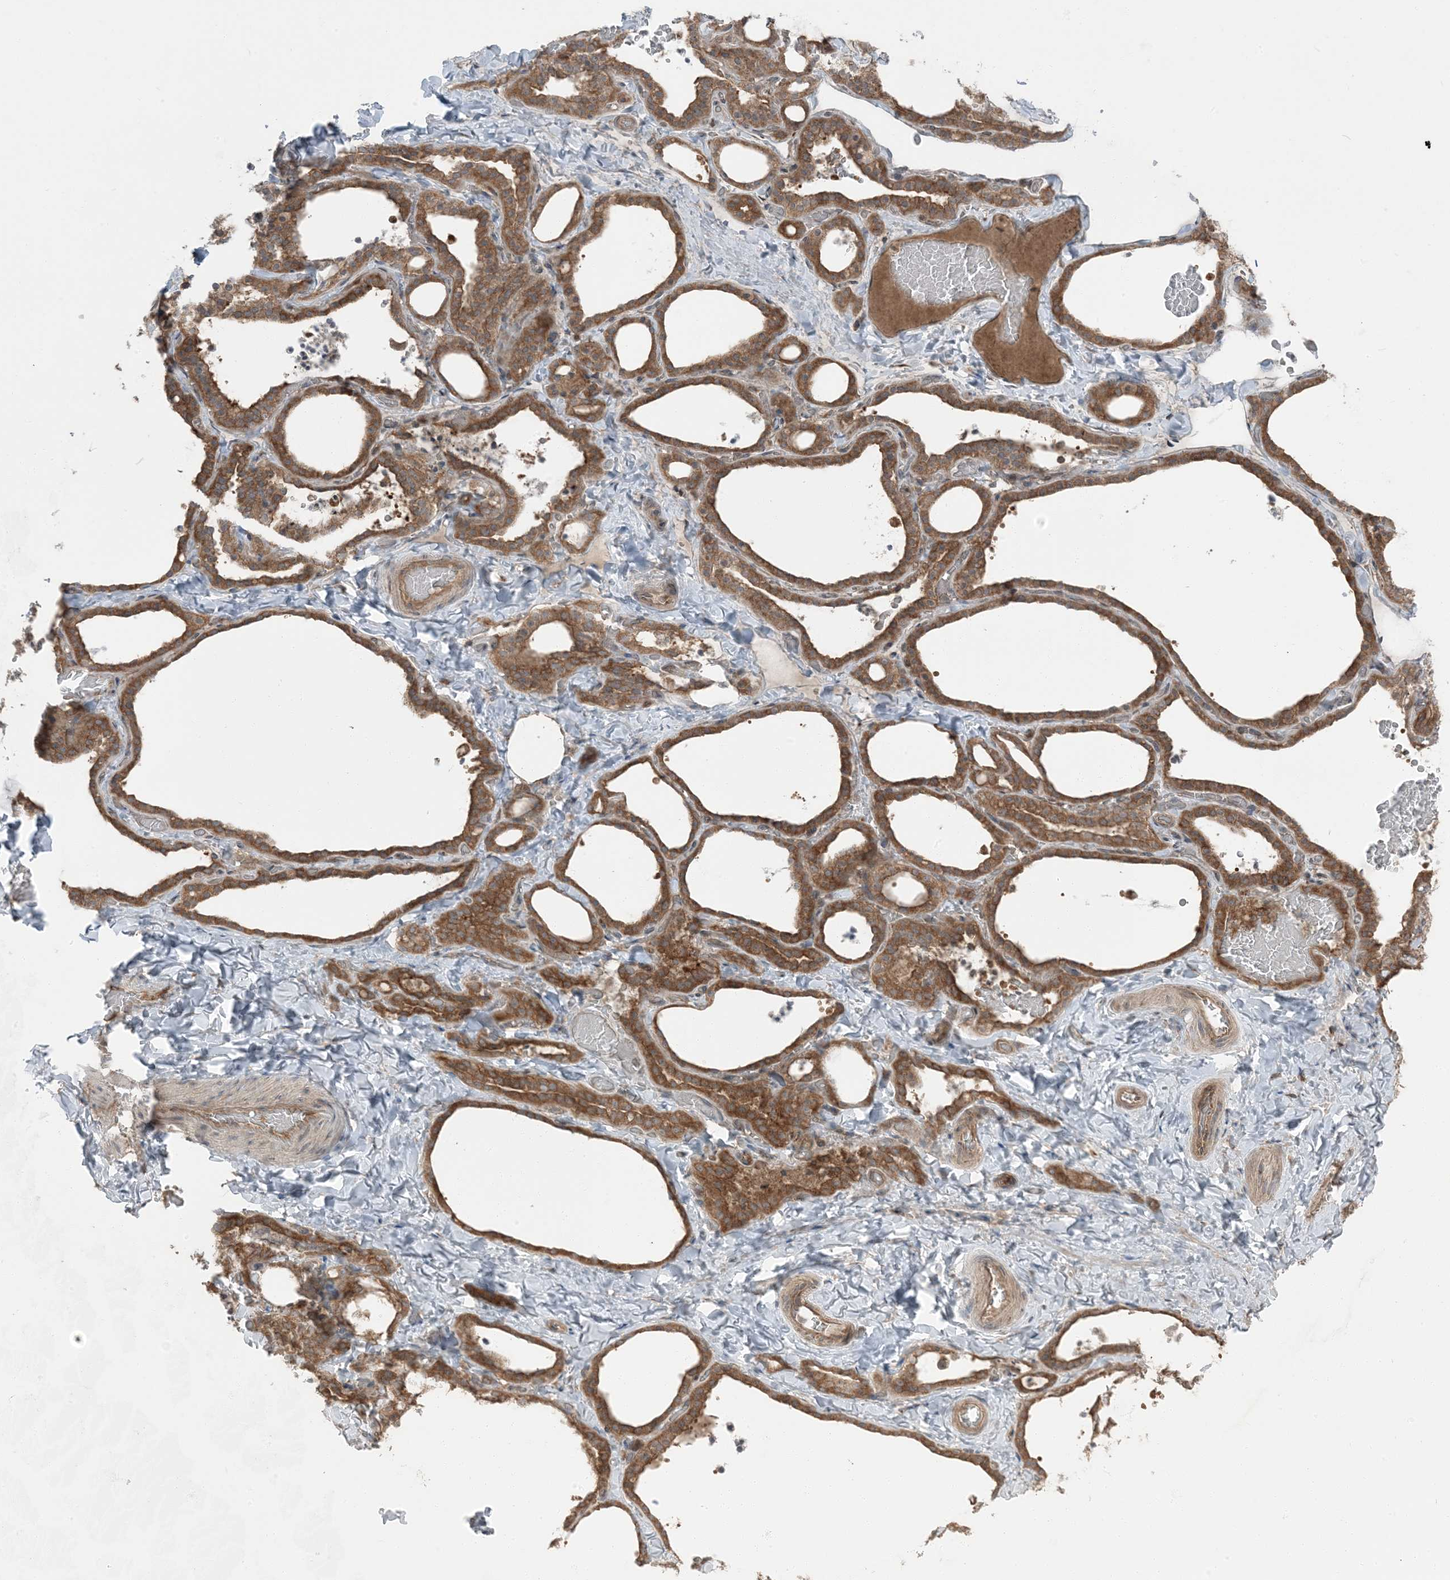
{"staining": {"intensity": "moderate", "quantity": ">75%", "location": "cytoplasmic/membranous"}, "tissue": "thyroid gland", "cell_type": "Glandular cells", "image_type": "normal", "snomed": [{"axis": "morphology", "description": "Normal tissue, NOS"}, {"axis": "topography", "description": "Thyroid gland"}], "caption": "Protein expression analysis of benign thyroid gland exhibits moderate cytoplasmic/membranous staining in approximately >75% of glandular cells. The protein of interest is shown in brown color, while the nuclei are stained blue.", "gene": "RAB3GAP1", "patient": {"sex": "female", "age": 22}}